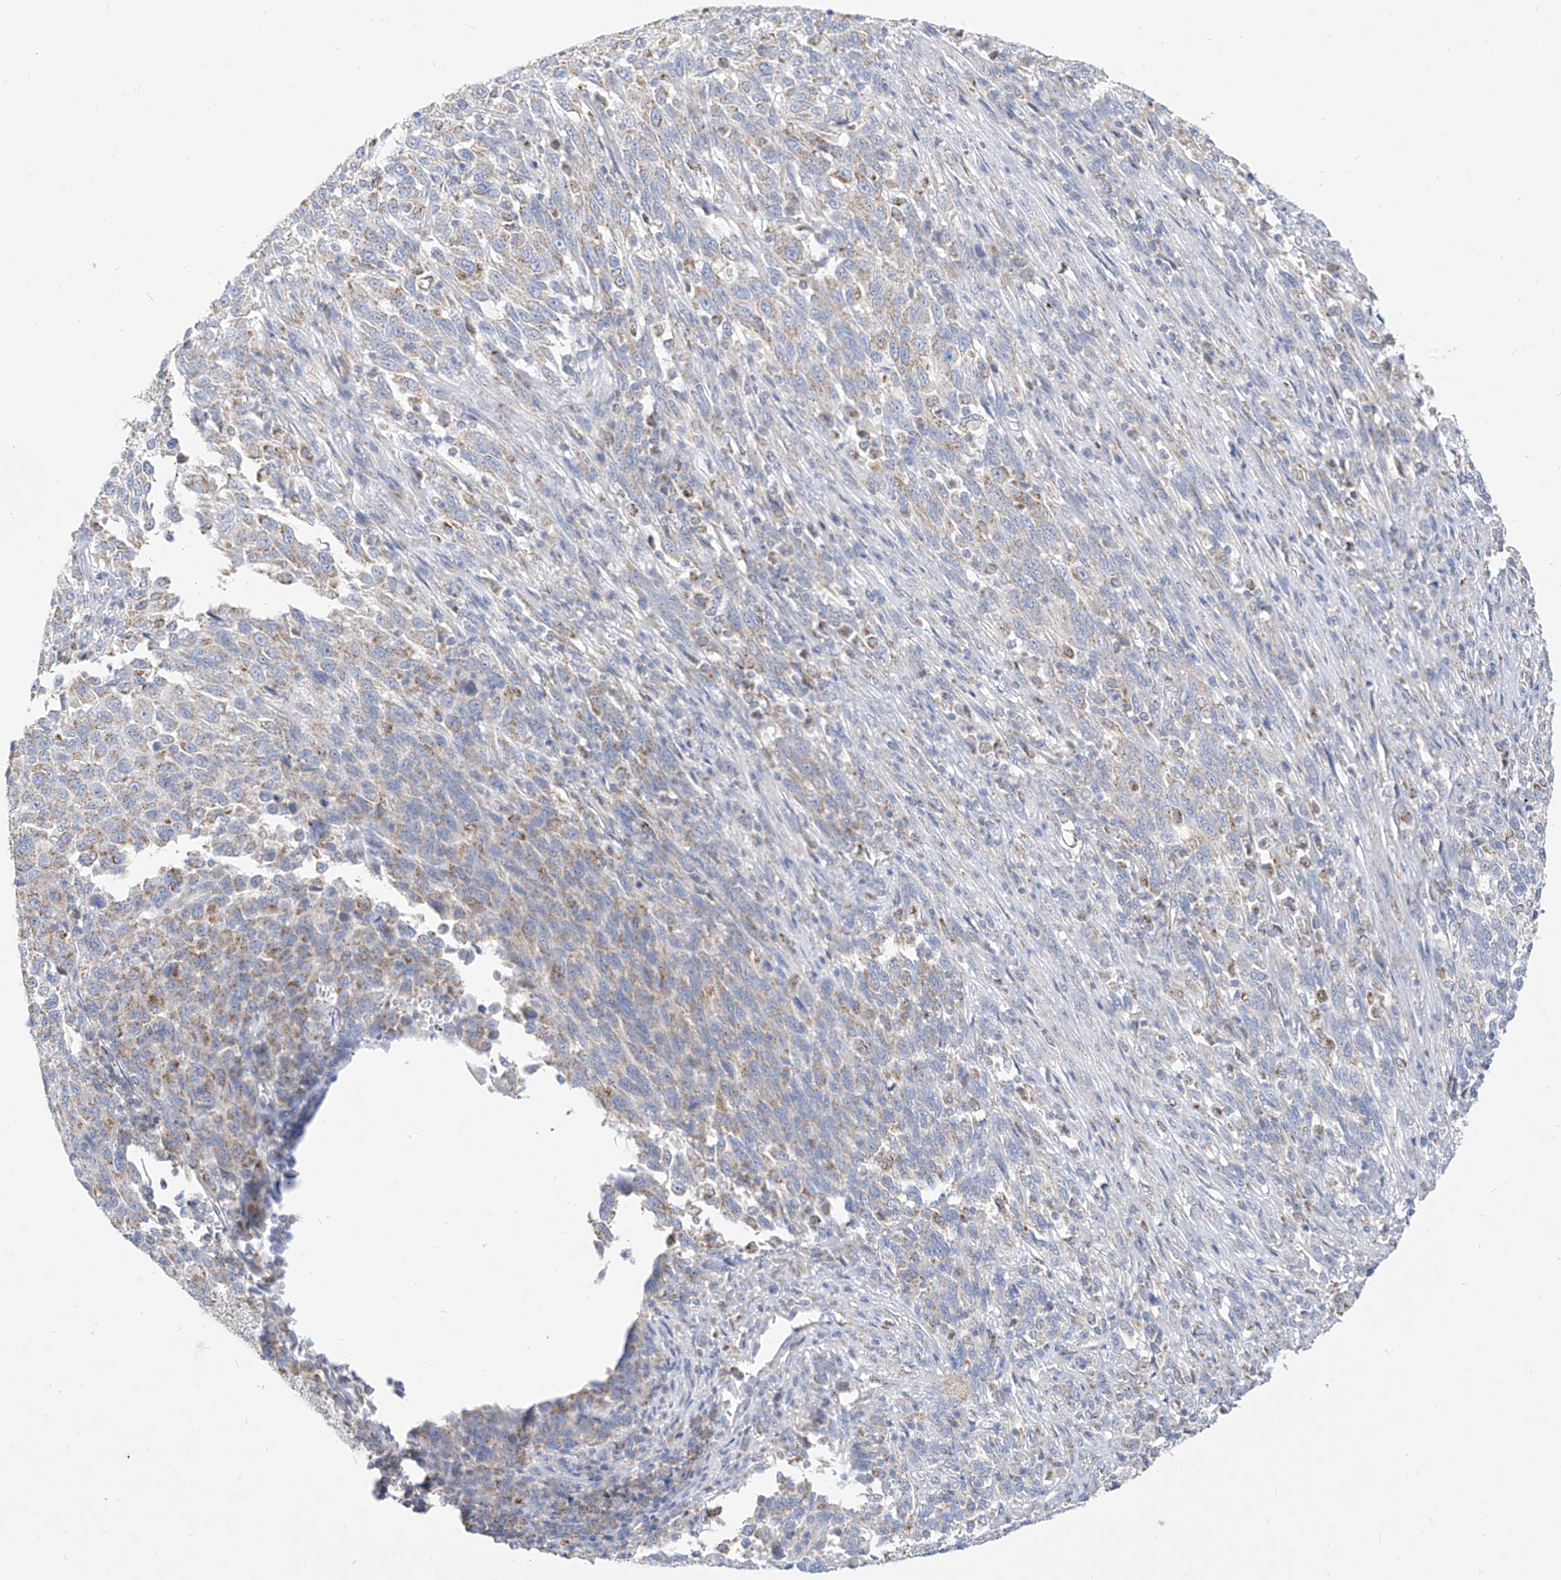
{"staining": {"intensity": "weak", "quantity": "25%-75%", "location": "cytoplasmic/membranous"}, "tissue": "melanoma", "cell_type": "Tumor cells", "image_type": "cancer", "snomed": [{"axis": "morphology", "description": "Malignant melanoma, Metastatic site"}, {"axis": "topography", "description": "Lymph node"}], "caption": "The immunohistochemical stain shows weak cytoplasmic/membranous positivity in tumor cells of melanoma tissue. (brown staining indicates protein expression, while blue staining denotes nuclei).", "gene": "RASA2", "patient": {"sex": "male", "age": 61}}